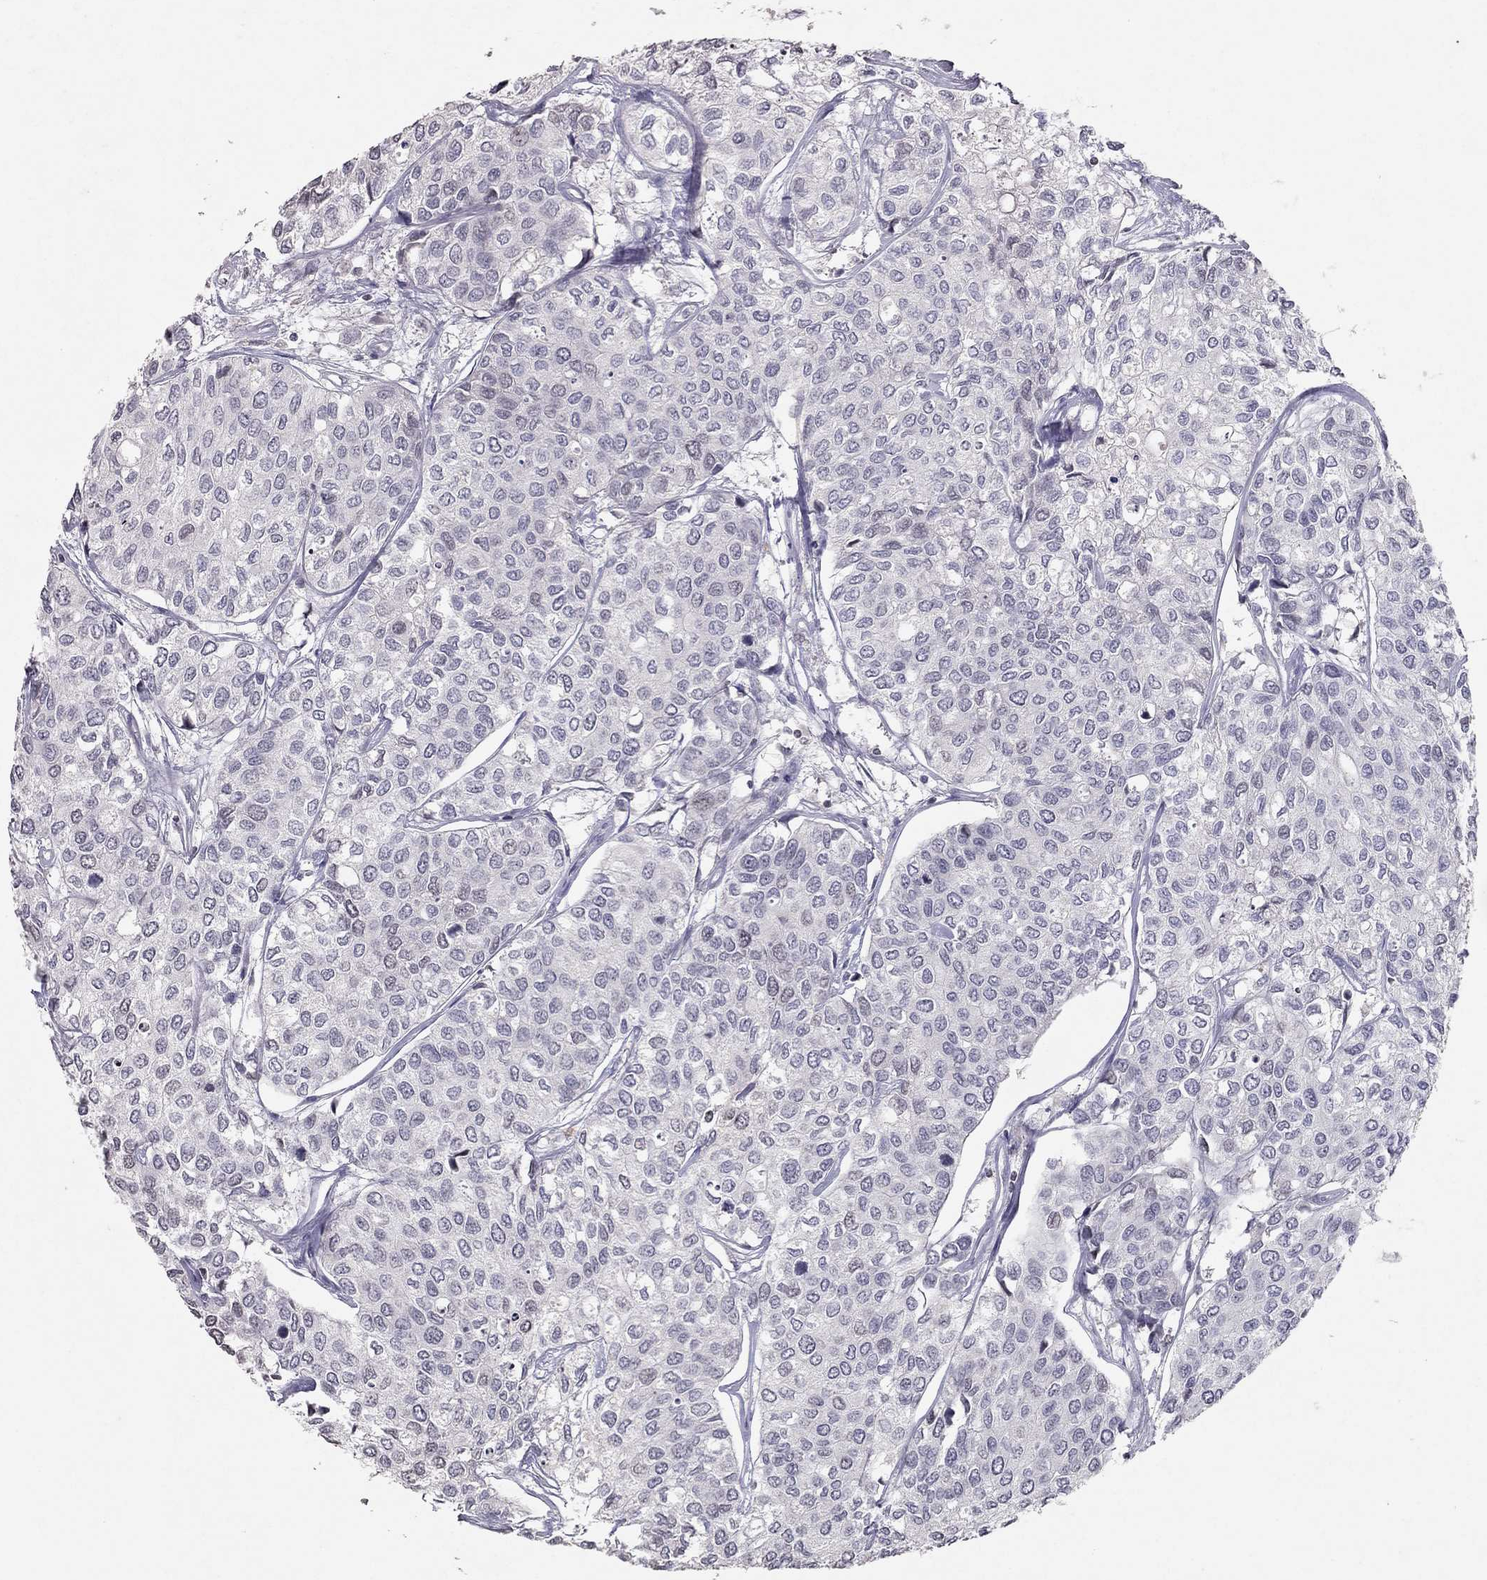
{"staining": {"intensity": "negative", "quantity": "none", "location": "none"}, "tissue": "urothelial cancer", "cell_type": "Tumor cells", "image_type": "cancer", "snomed": [{"axis": "morphology", "description": "Urothelial carcinoma, High grade"}, {"axis": "topography", "description": "Urinary bladder"}], "caption": "The histopathology image reveals no staining of tumor cells in urothelial cancer.", "gene": "TSHB", "patient": {"sex": "male", "age": 73}}